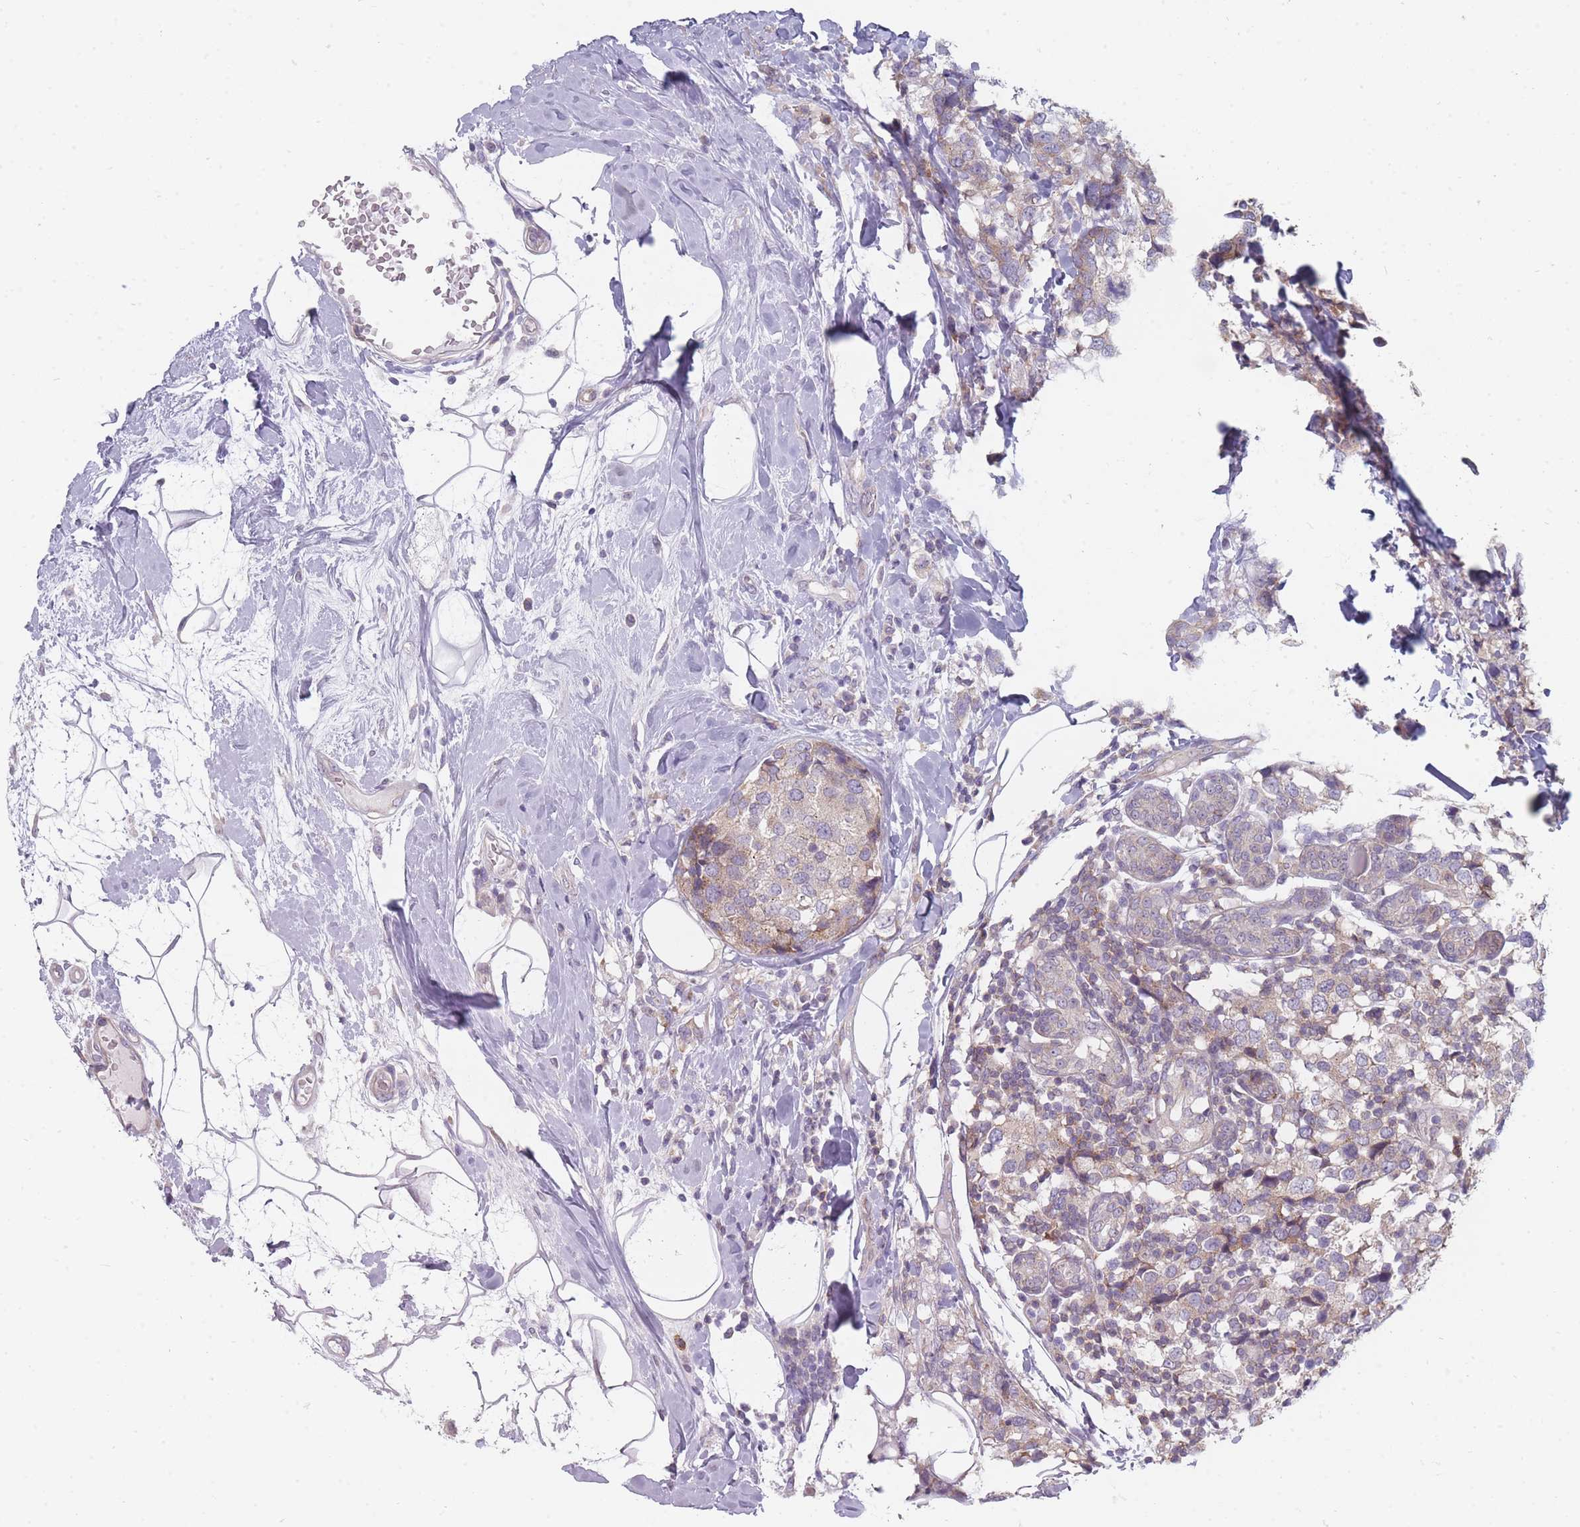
{"staining": {"intensity": "weak", "quantity": "<25%", "location": "cytoplasmic/membranous"}, "tissue": "breast cancer", "cell_type": "Tumor cells", "image_type": "cancer", "snomed": [{"axis": "morphology", "description": "Lobular carcinoma"}, {"axis": "topography", "description": "Breast"}], "caption": "Immunohistochemistry micrograph of neoplastic tissue: breast cancer stained with DAB exhibits no significant protein positivity in tumor cells.", "gene": "PCDH12", "patient": {"sex": "female", "age": 59}}